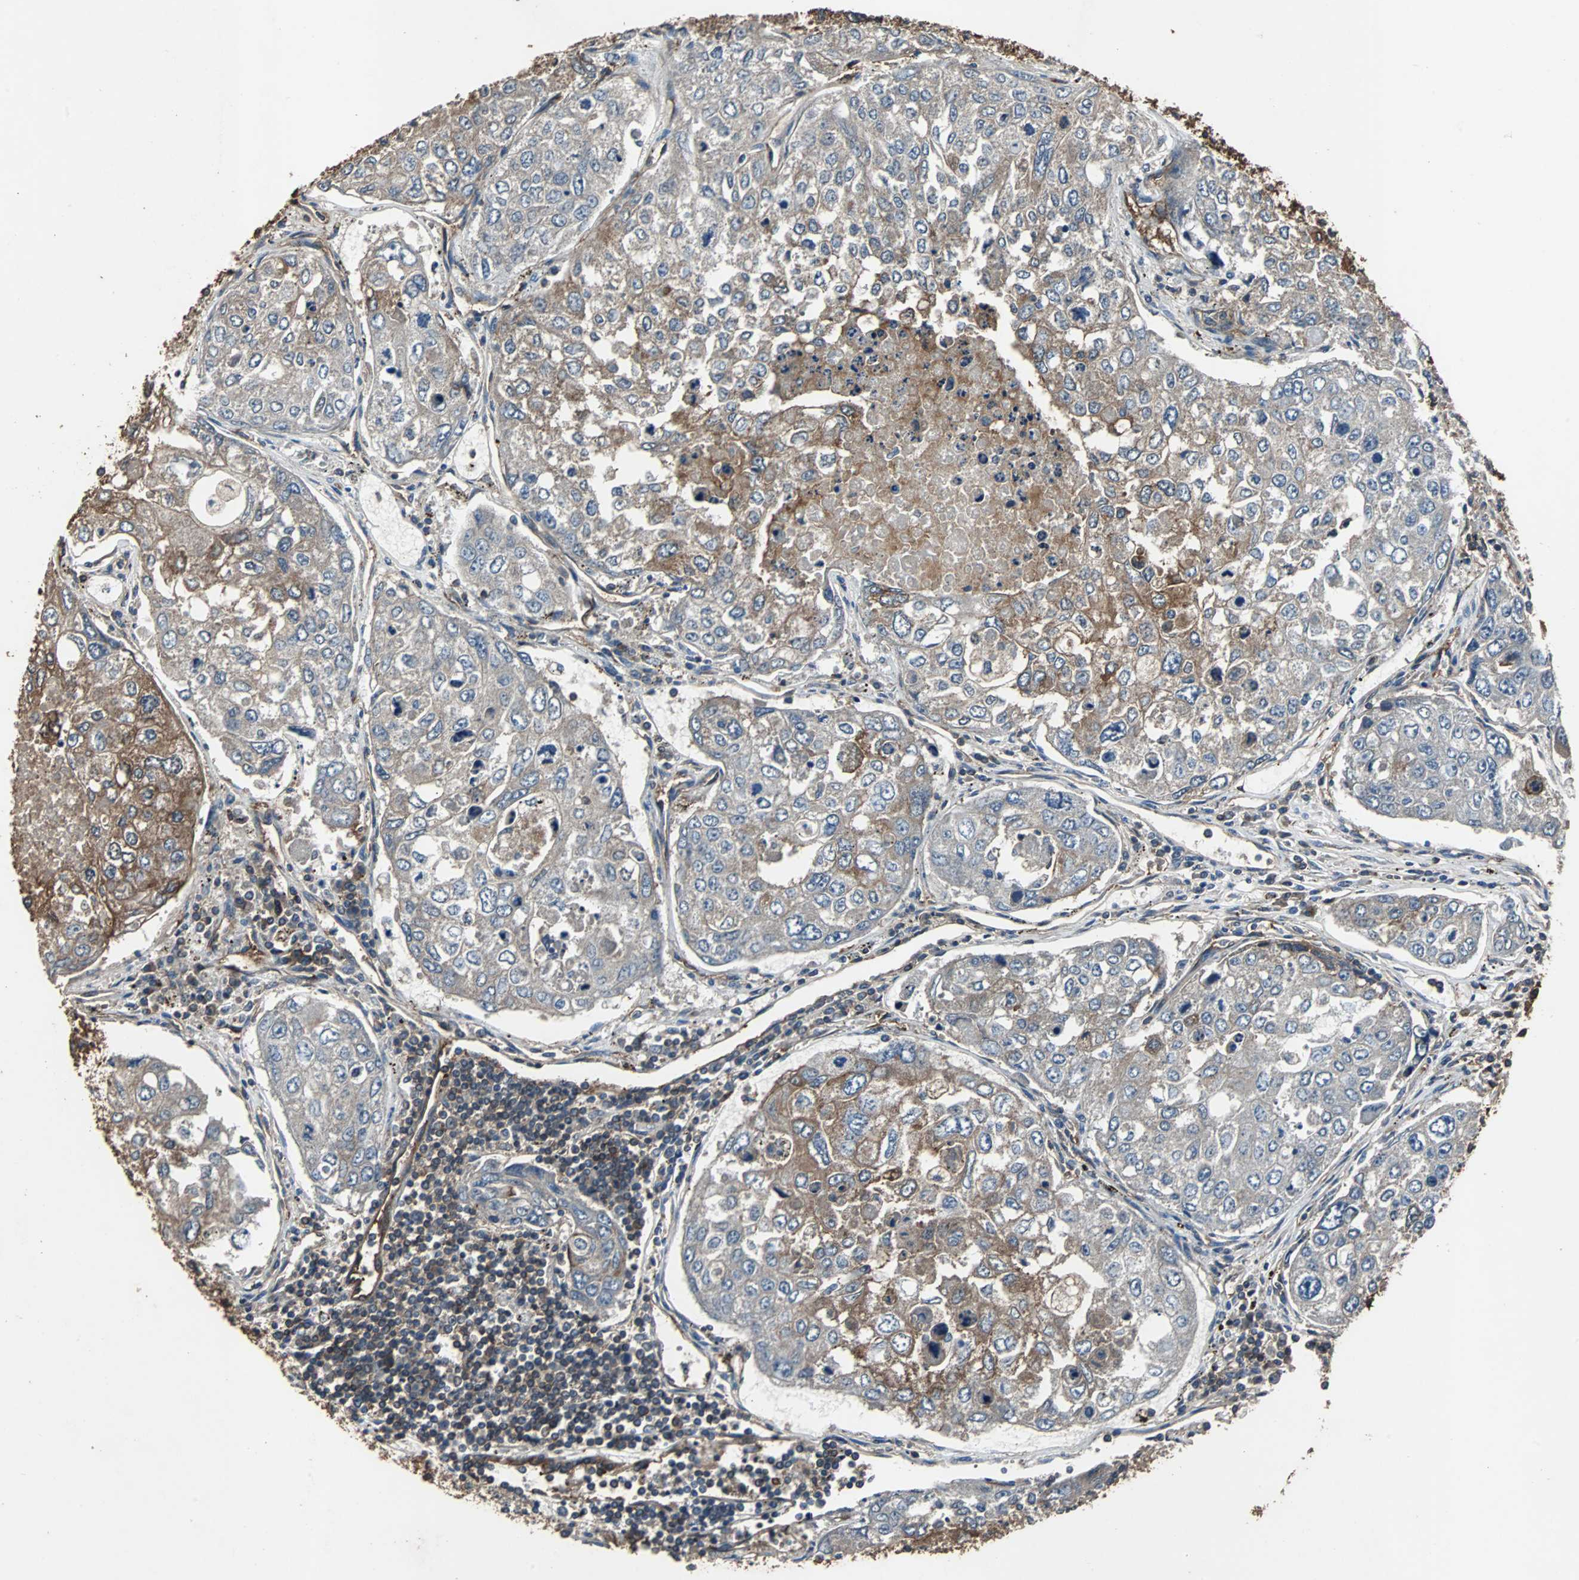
{"staining": {"intensity": "strong", "quantity": ">75%", "location": "cytoplasmic/membranous,nuclear"}, "tissue": "urothelial cancer", "cell_type": "Tumor cells", "image_type": "cancer", "snomed": [{"axis": "morphology", "description": "Urothelial carcinoma, High grade"}, {"axis": "topography", "description": "Lymph node"}, {"axis": "topography", "description": "Urinary bladder"}], "caption": "An immunohistochemistry (IHC) photomicrograph of tumor tissue is shown. Protein staining in brown shows strong cytoplasmic/membranous and nuclear positivity in urothelial cancer within tumor cells. Nuclei are stained in blue.", "gene": "NDRG1", "patient": {"sex": "male", "age": 51}}